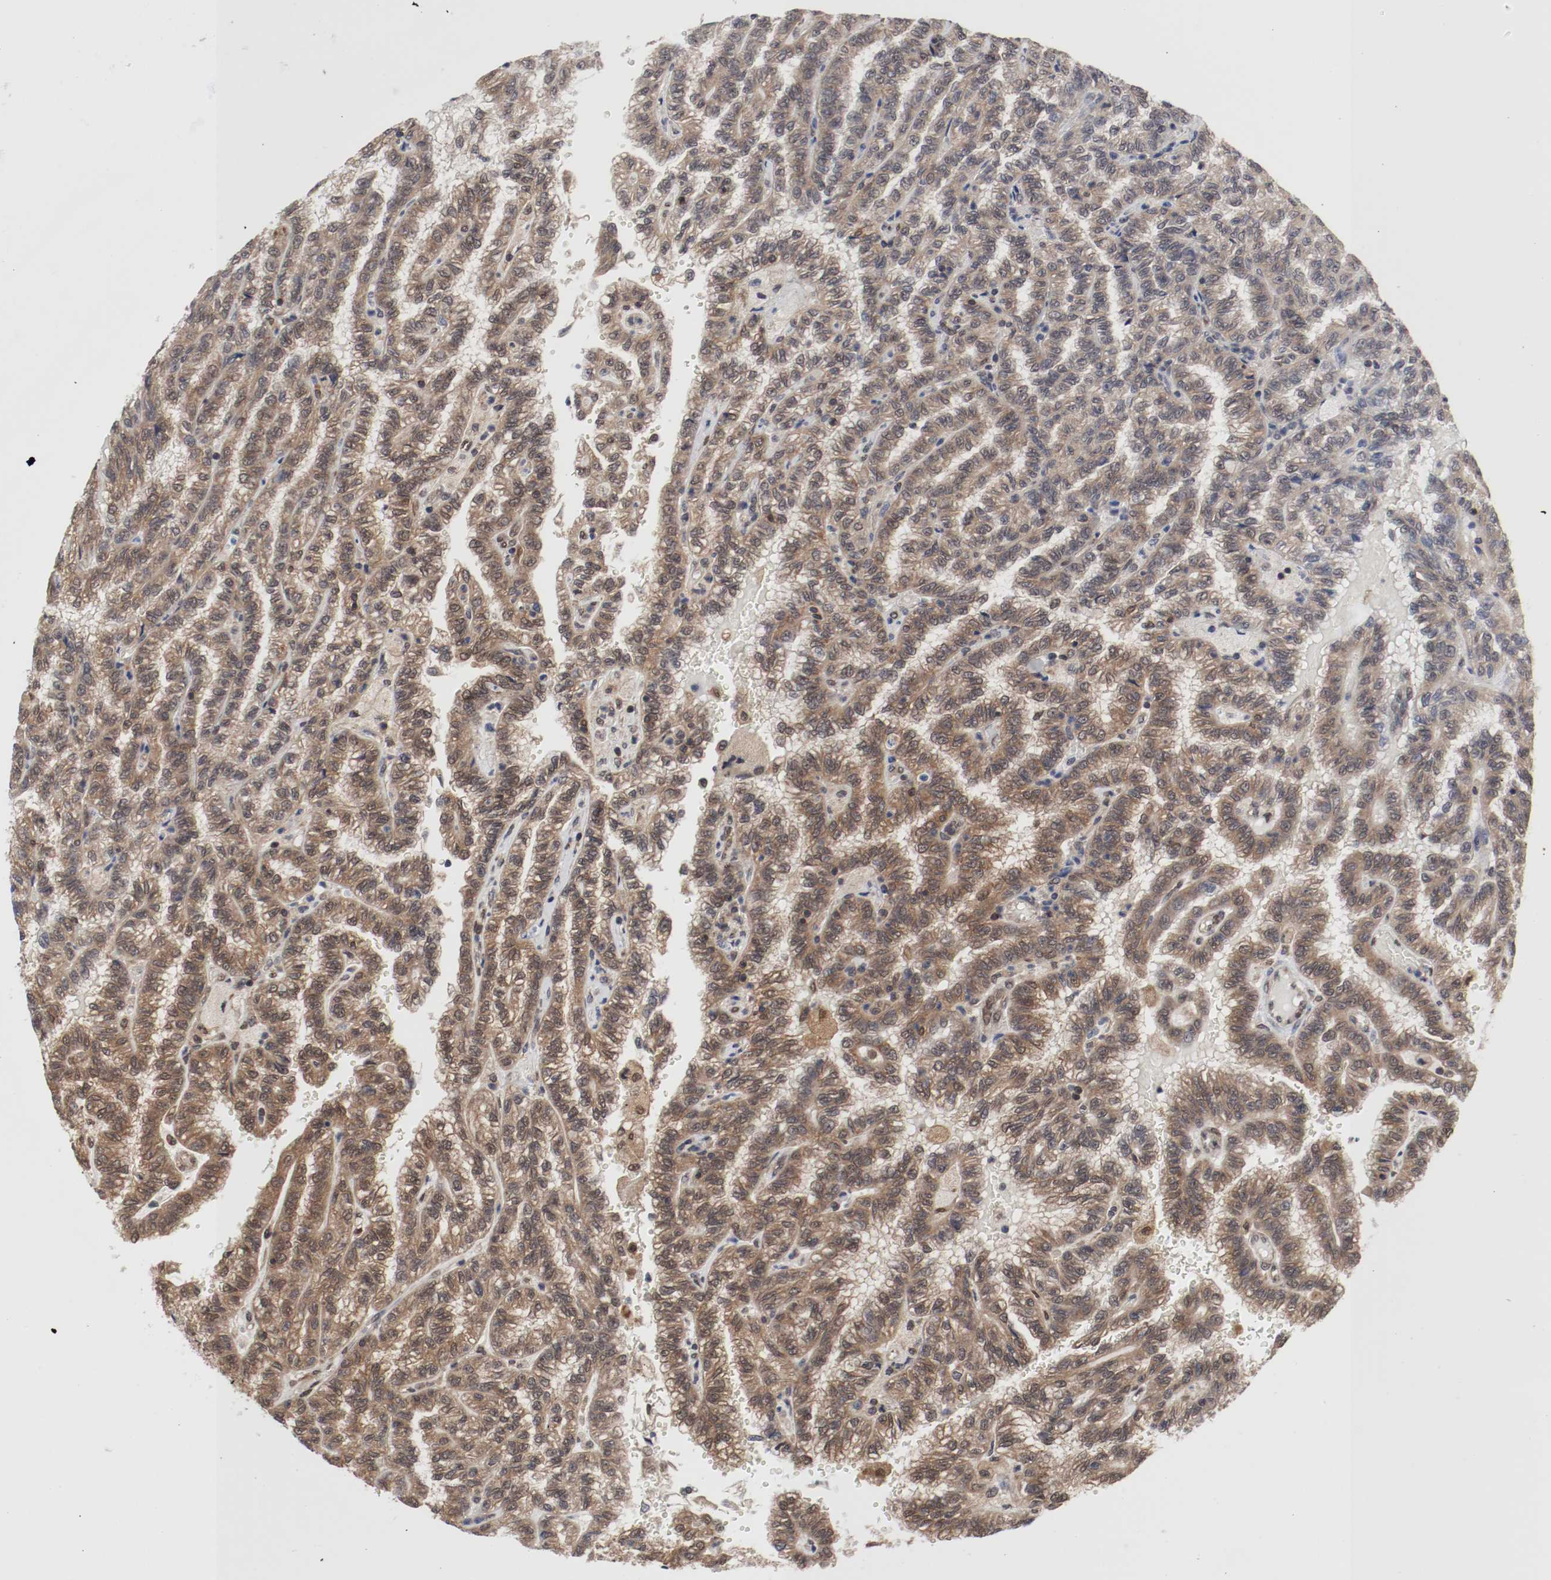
{"staining": {"intensity": "moderate", "quantity": ">75%", "location": "cytoplasmic/membranous,nuclear"}, "tissue": "renal cancer", "cell_type": "Tumor cells", "image_type": "cancer", "snomed": [{"axis": "morphology", "description": "Inflammation, NOS"}, {"axis": "morphology", "description": "Adenocarcinoma, NOS"}, {"axis": "topography", "description": "Kidney"}], "caption": "Protein staining shows moderate cytoplasmic/membranous and nuclear expression in approximately >75% of tumor cells in renal adenocarcinoma.", "gene": "AFG3L2", "patient": {"sex": "male", "age": 68}}